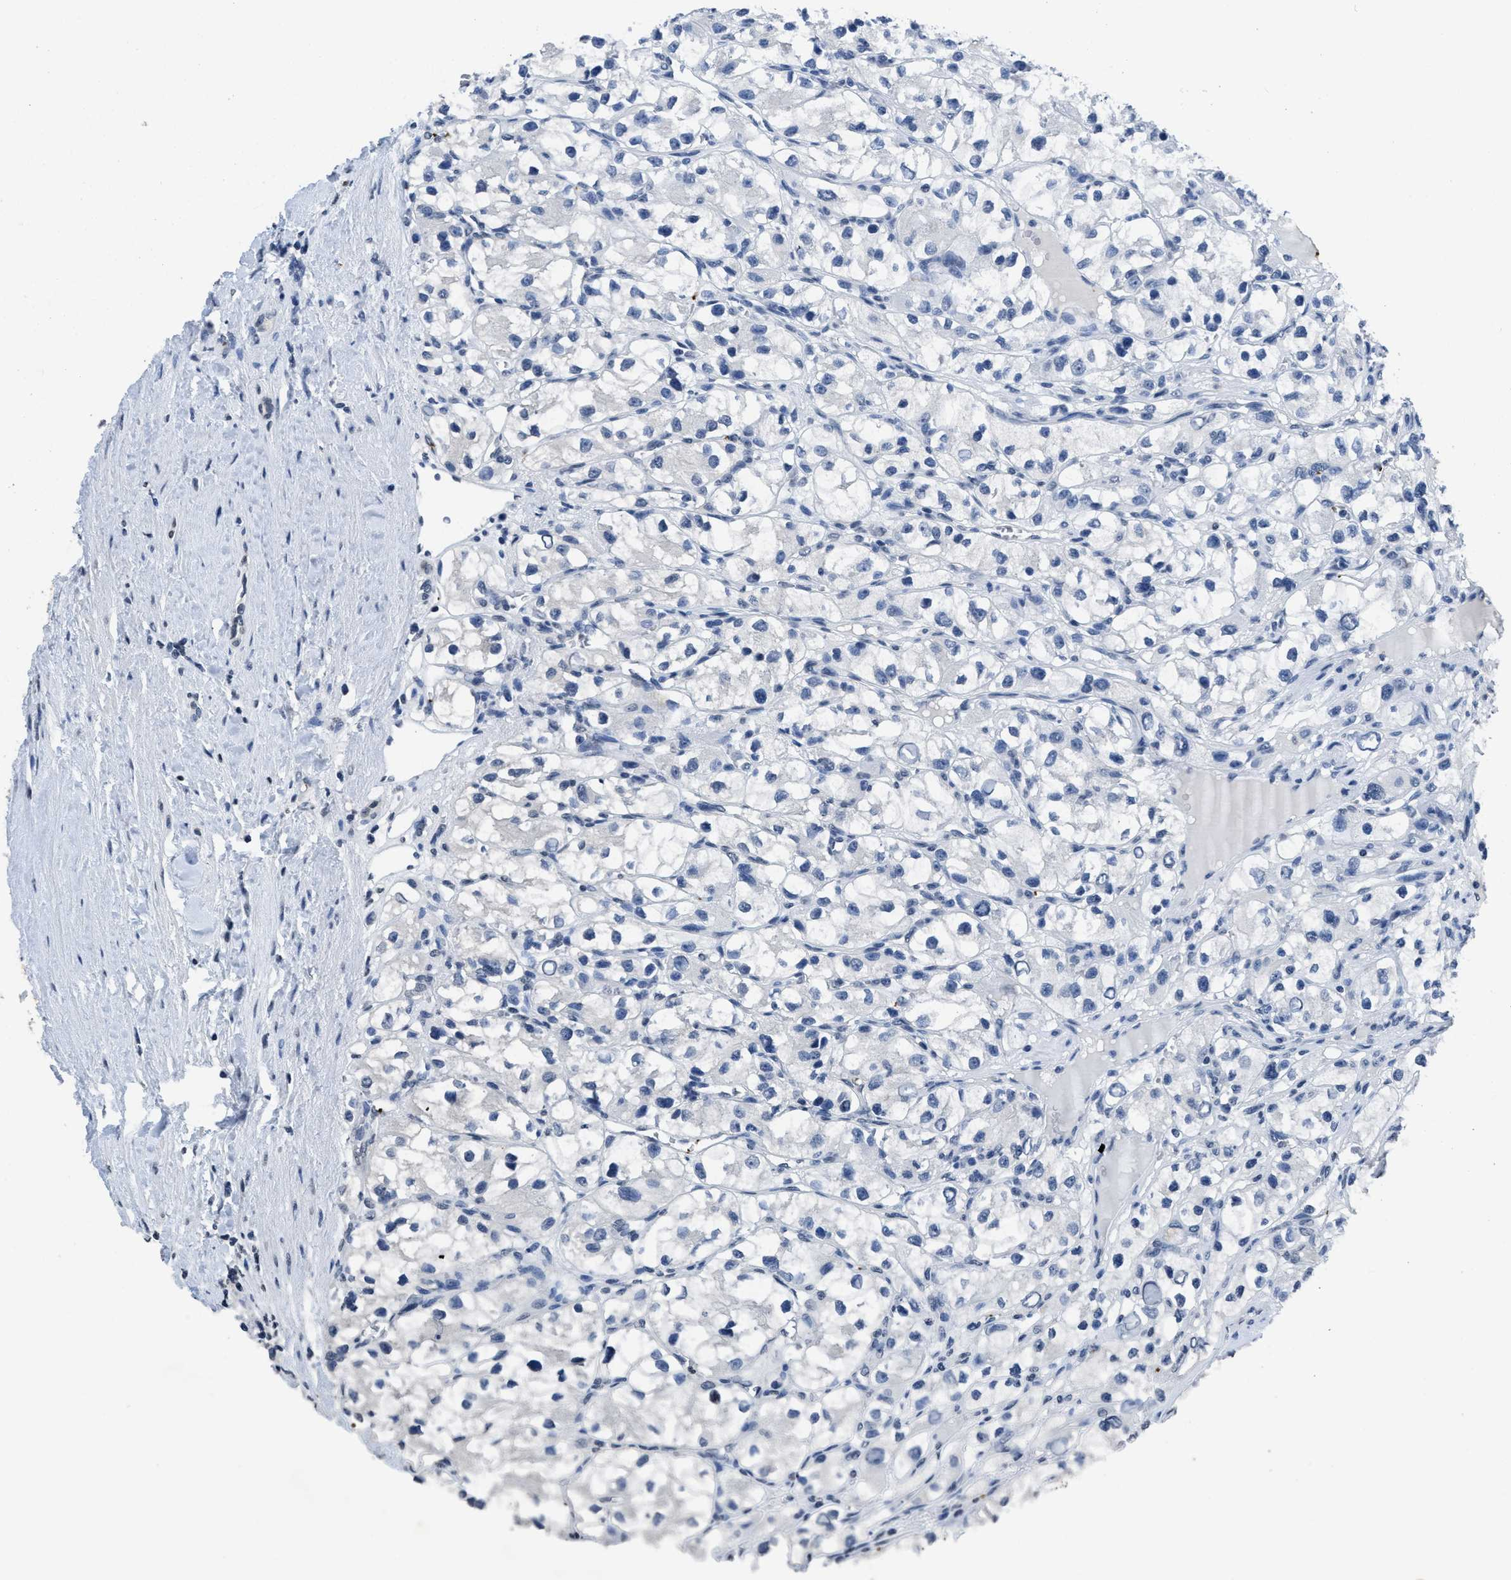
{"staining": {"intensity": "negative", "quantity": "none", "location": "none"}, "tissue": "renal cancer", "cell_type": "Tumor cells", "image_type": "cancer", "snomed": [{"axis": "morphology", "description": "Adenocarcinoma, NOS"}, {"axis": "topography", "description": "Kidney"}], "caption": "Immunohistochemical staining of renal adenocarcinoma demonstrates no significant expression in tumor cells.", "gene": "ITGA2B", "patient": {"sex": "female", "age": 57}}